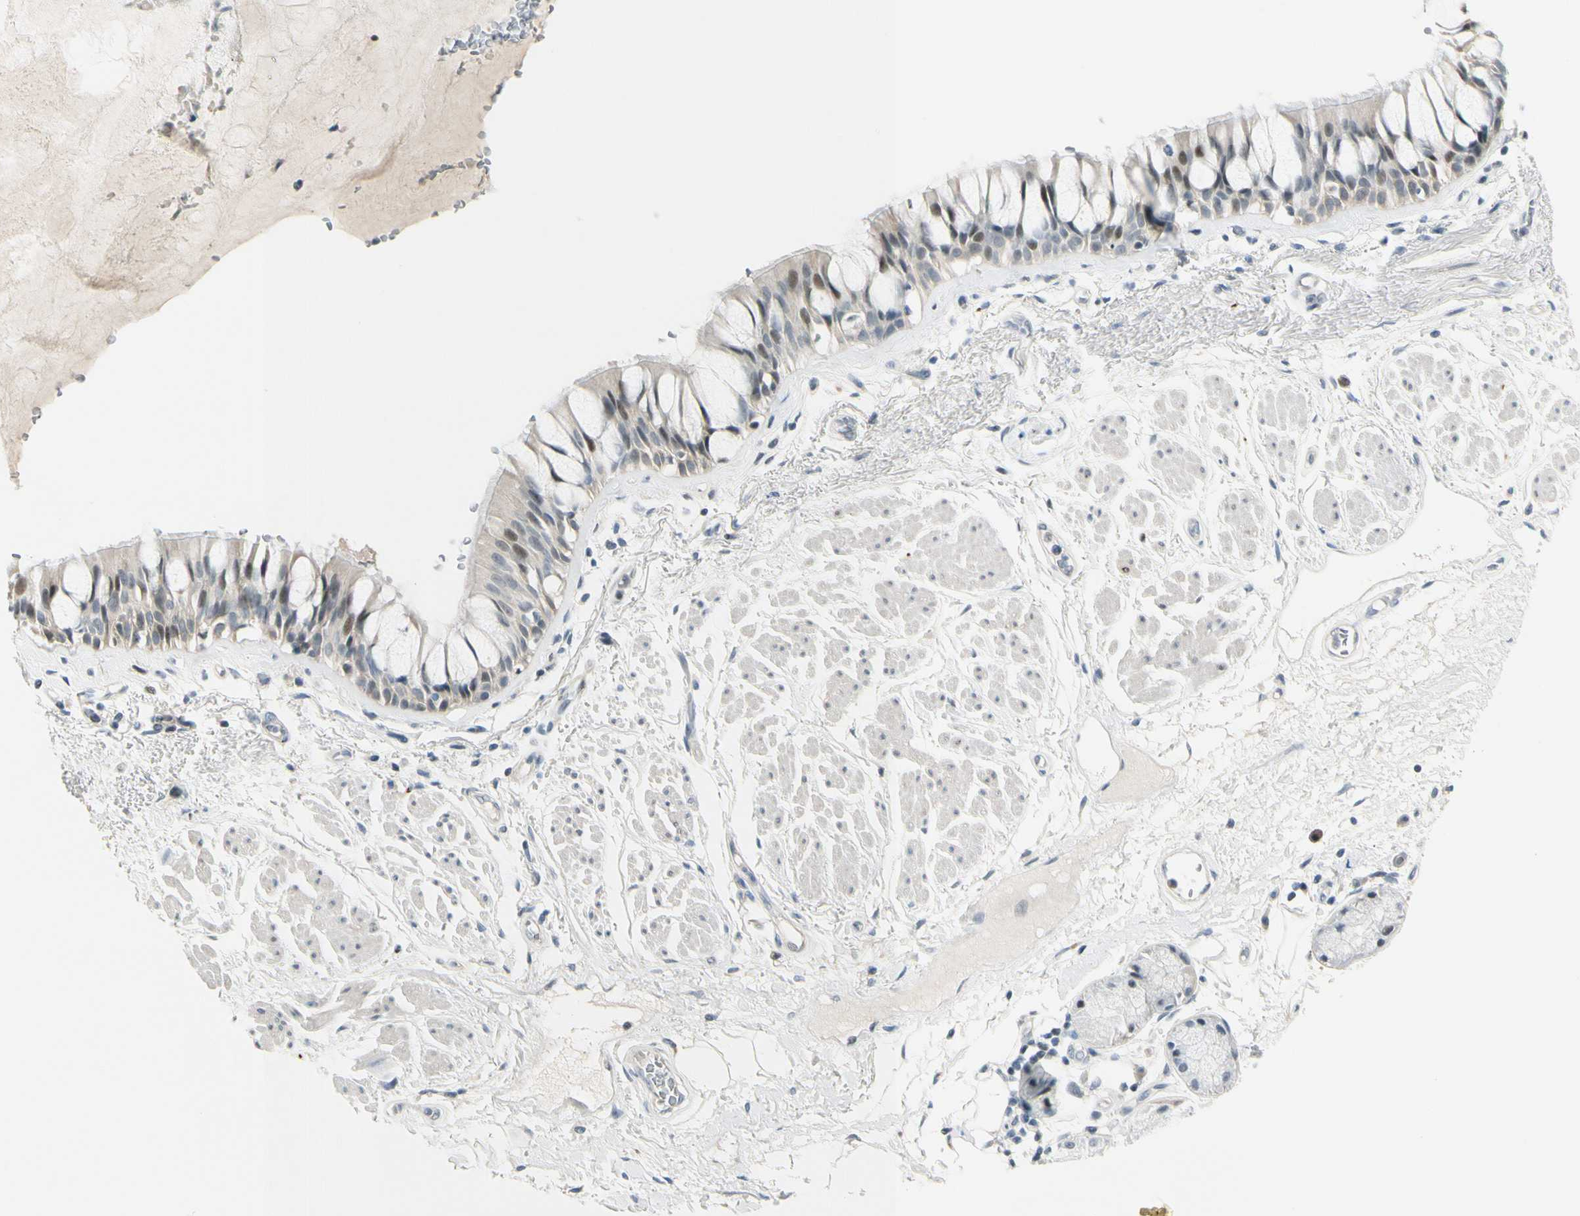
{"staining": {"intensity": "moderate", "quantity": "<25%", "location": "nuclear"}, "tissue": "bronchus", "cell_type": "Respiratory epithelial cells", "image_type": "normal", "snomed": [{"axis": "morphology", "description": "Normal tissue, NOS"}, {"axis": "topography", "description": "Bronchus"}], "caption": "DAB immunohistochemical staining of normal bronchus displays moderate nuclear protein positivity in about <25% of respiratory epithelial cells. (DAB (3,3'-diaminobenzidine) IHC with brightfield microscopy, high magnification).", "gene": "B4GALNT1", "patient": {"sex": "male", "age": 66}}